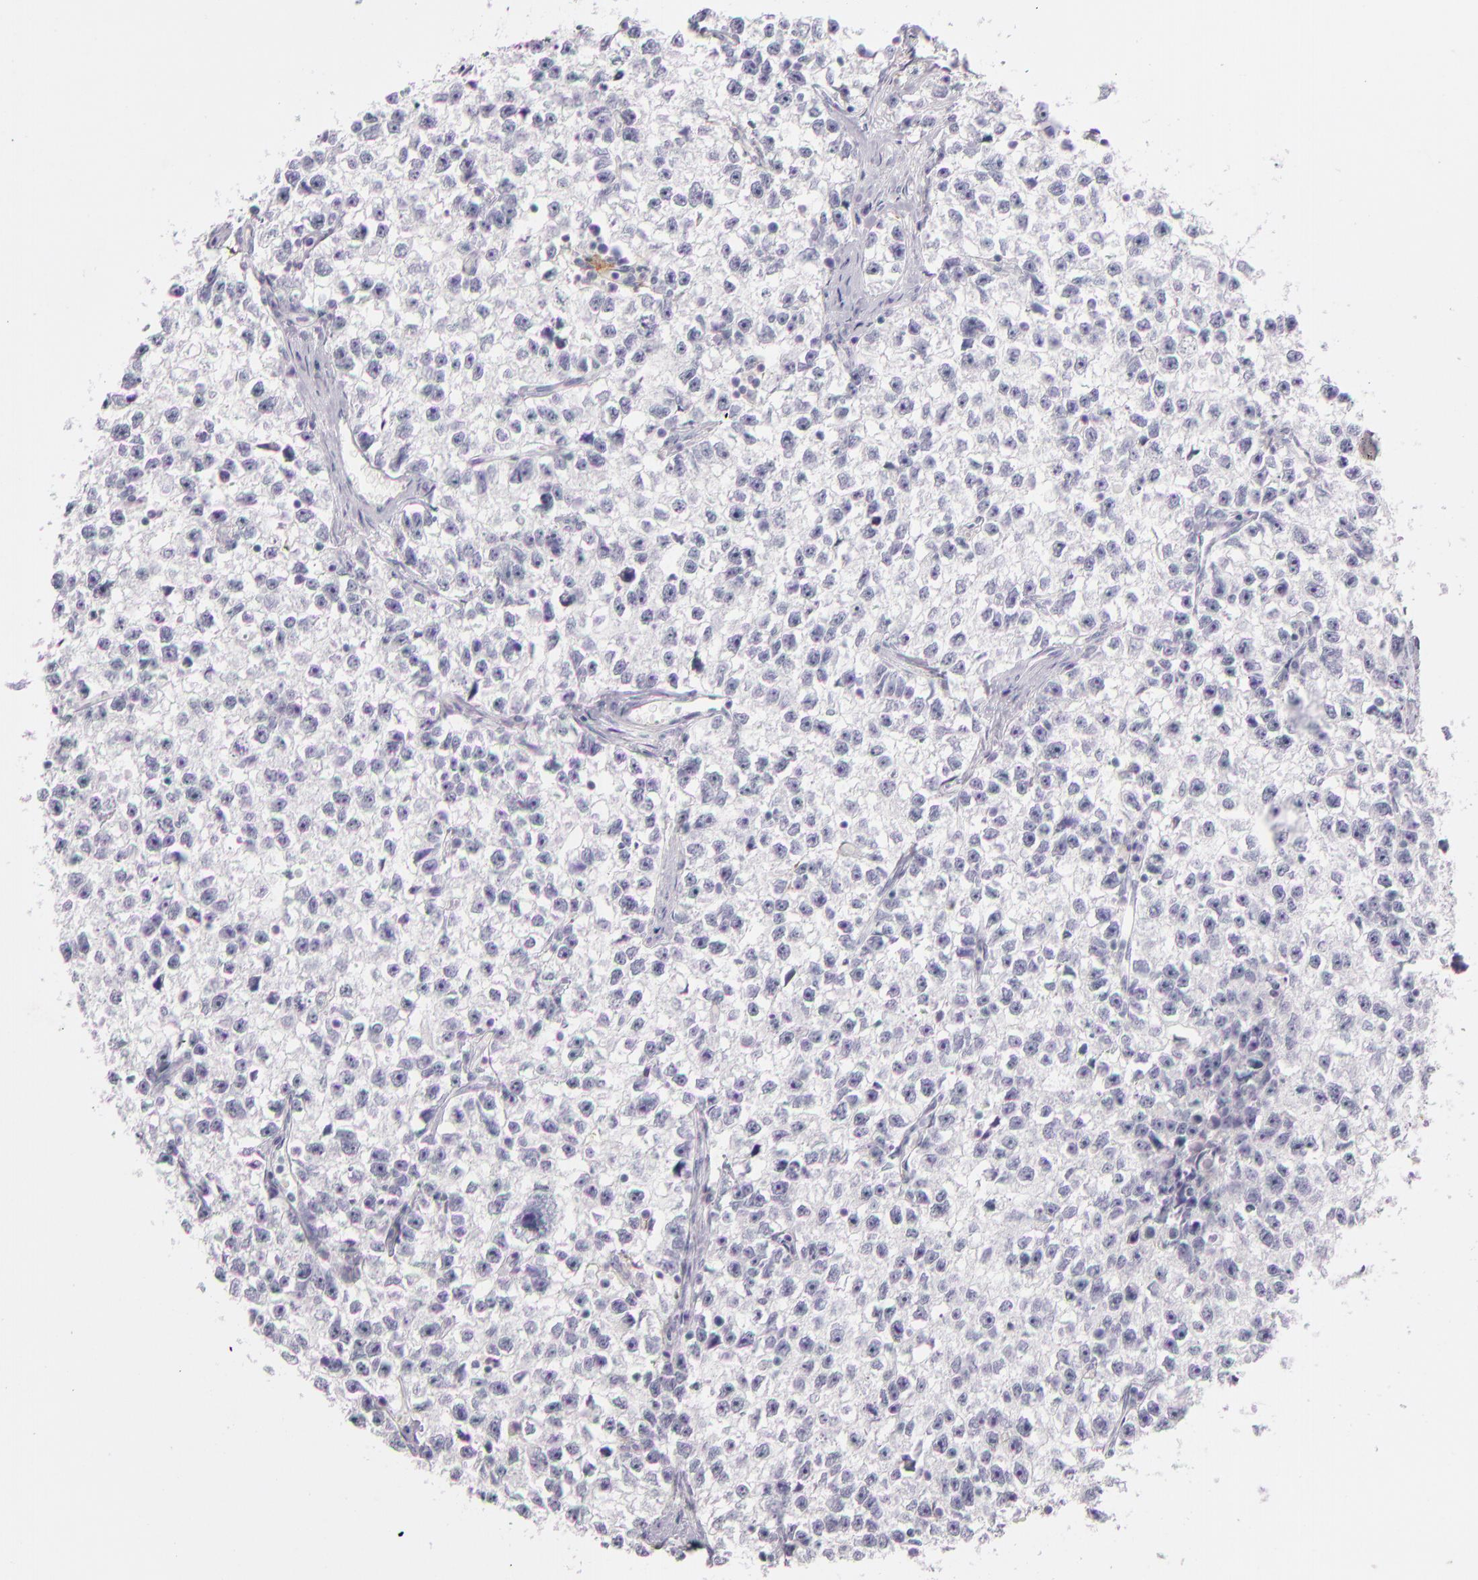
{"staining": {"intensity": "negative", "quantity": "none", "location": "none"}, "tissue": "testis cancer", "cell_type": "Tumor cells", "image_type": "cancer", "snomed": [{"axis": "morphology", "description": "Seminoma, NOS"}, {"axis": "morphology", "description": "Carcinoma, Embryonal, NOS"}, {"axis": "topography", "description": "Testis"}], "caption": "This is an immunohistochemistry histopathology image of human testis cancer. There is no expression in tumor cells.", "gene": "CD40", "patient": {"sex": "male", "age": 30}}